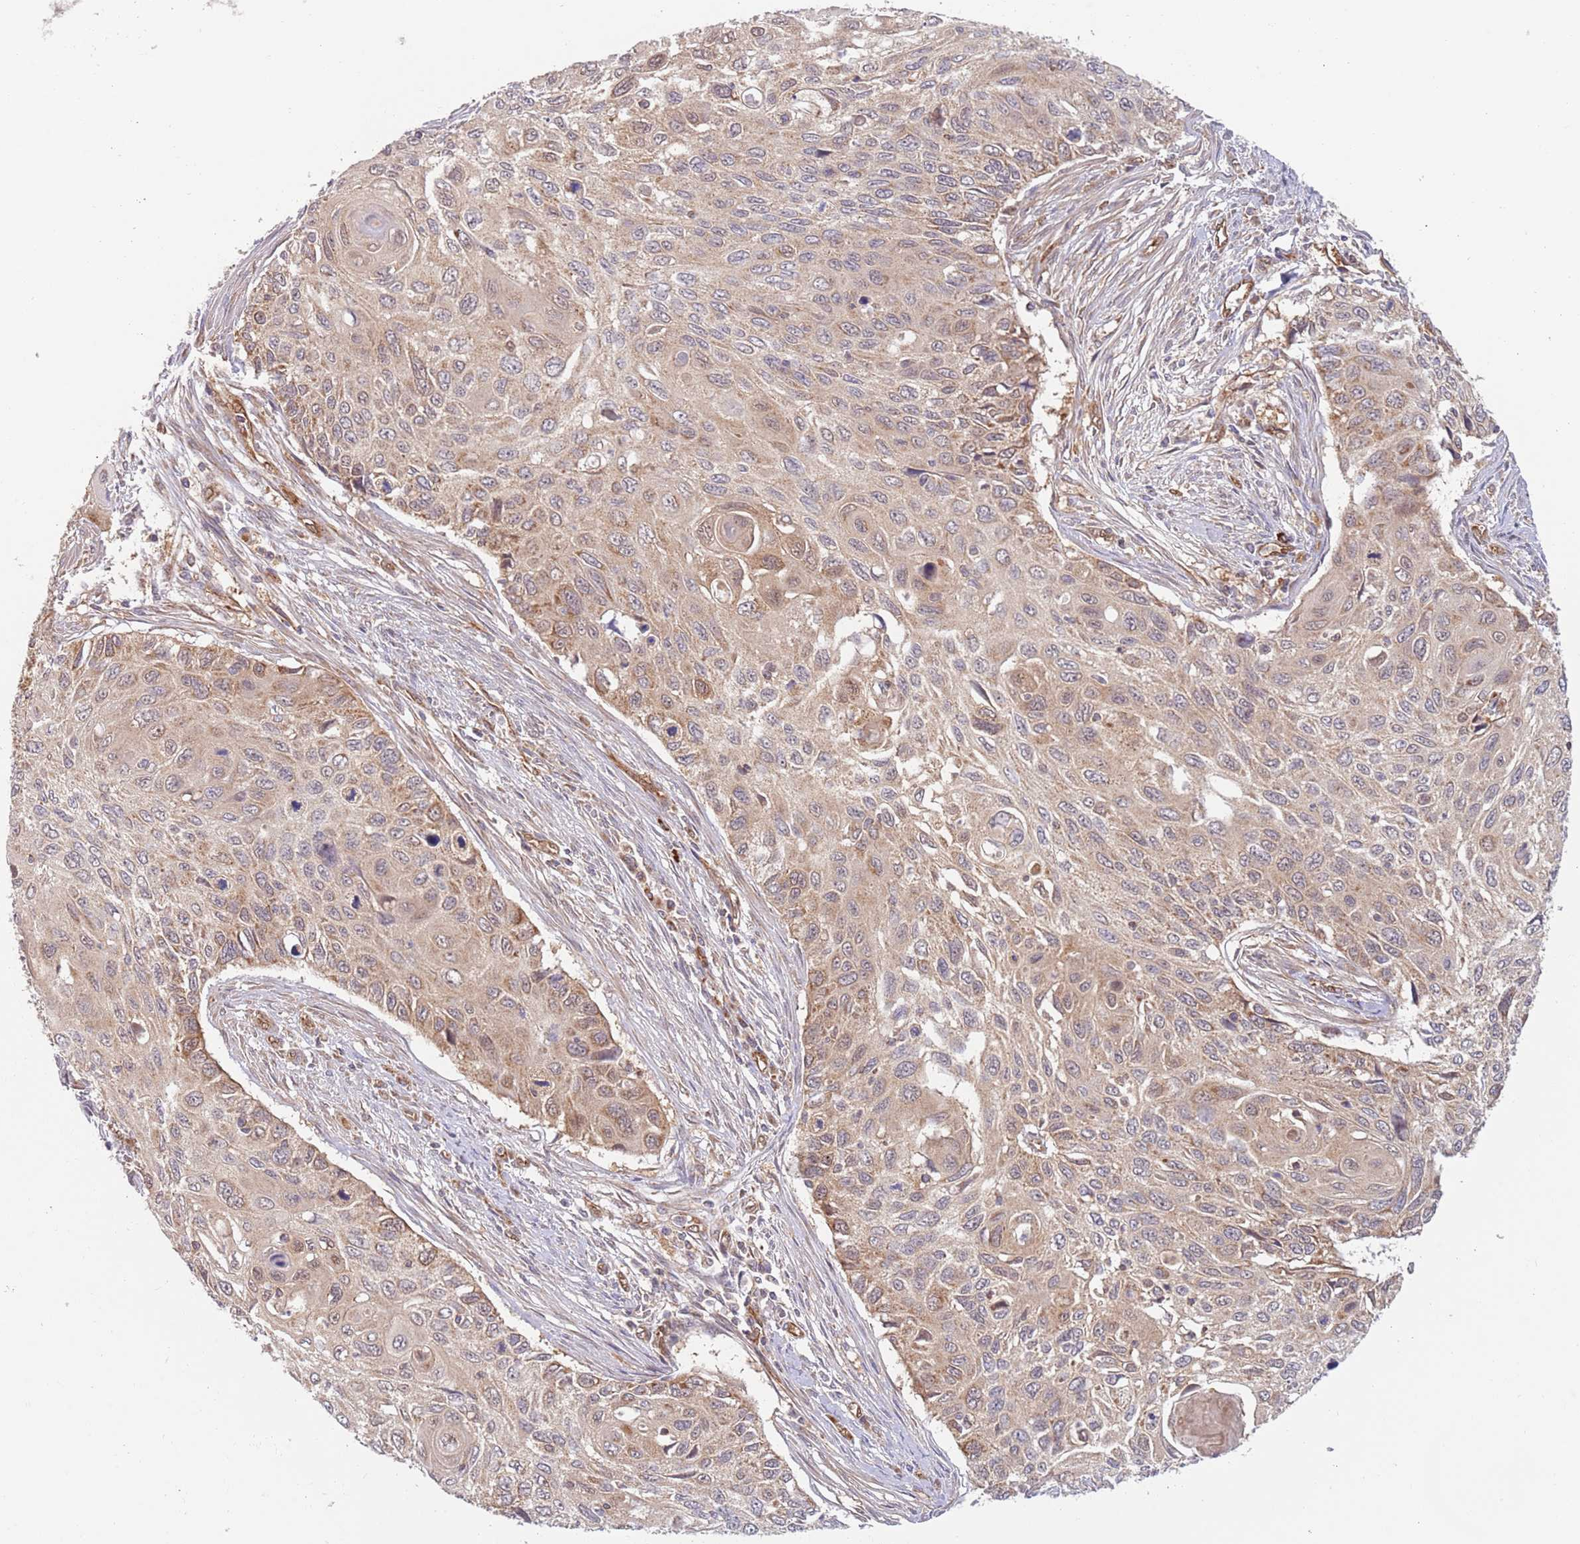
{"staining": {"intensity": "moderate", "quantity": "25%-75%", "location": "cytoplasmic/membranous"}, "tissue": "cervical cancer", "cell_type": "Tumor cells", "image_type": "cancer", "snomed": [{"axis": "morphology", "description": "Squamous cell carcinoma, NOS"}, {"axis": "topography", "description": "Cervix"}], "caption": "Protein expression analysis of cervical cancer reveals moderate cytoplasmic/membranous expression in about 25%-75% of tumor cells.", "gene": "GUK1", "patient": {"sex": "female", "age": 70}}